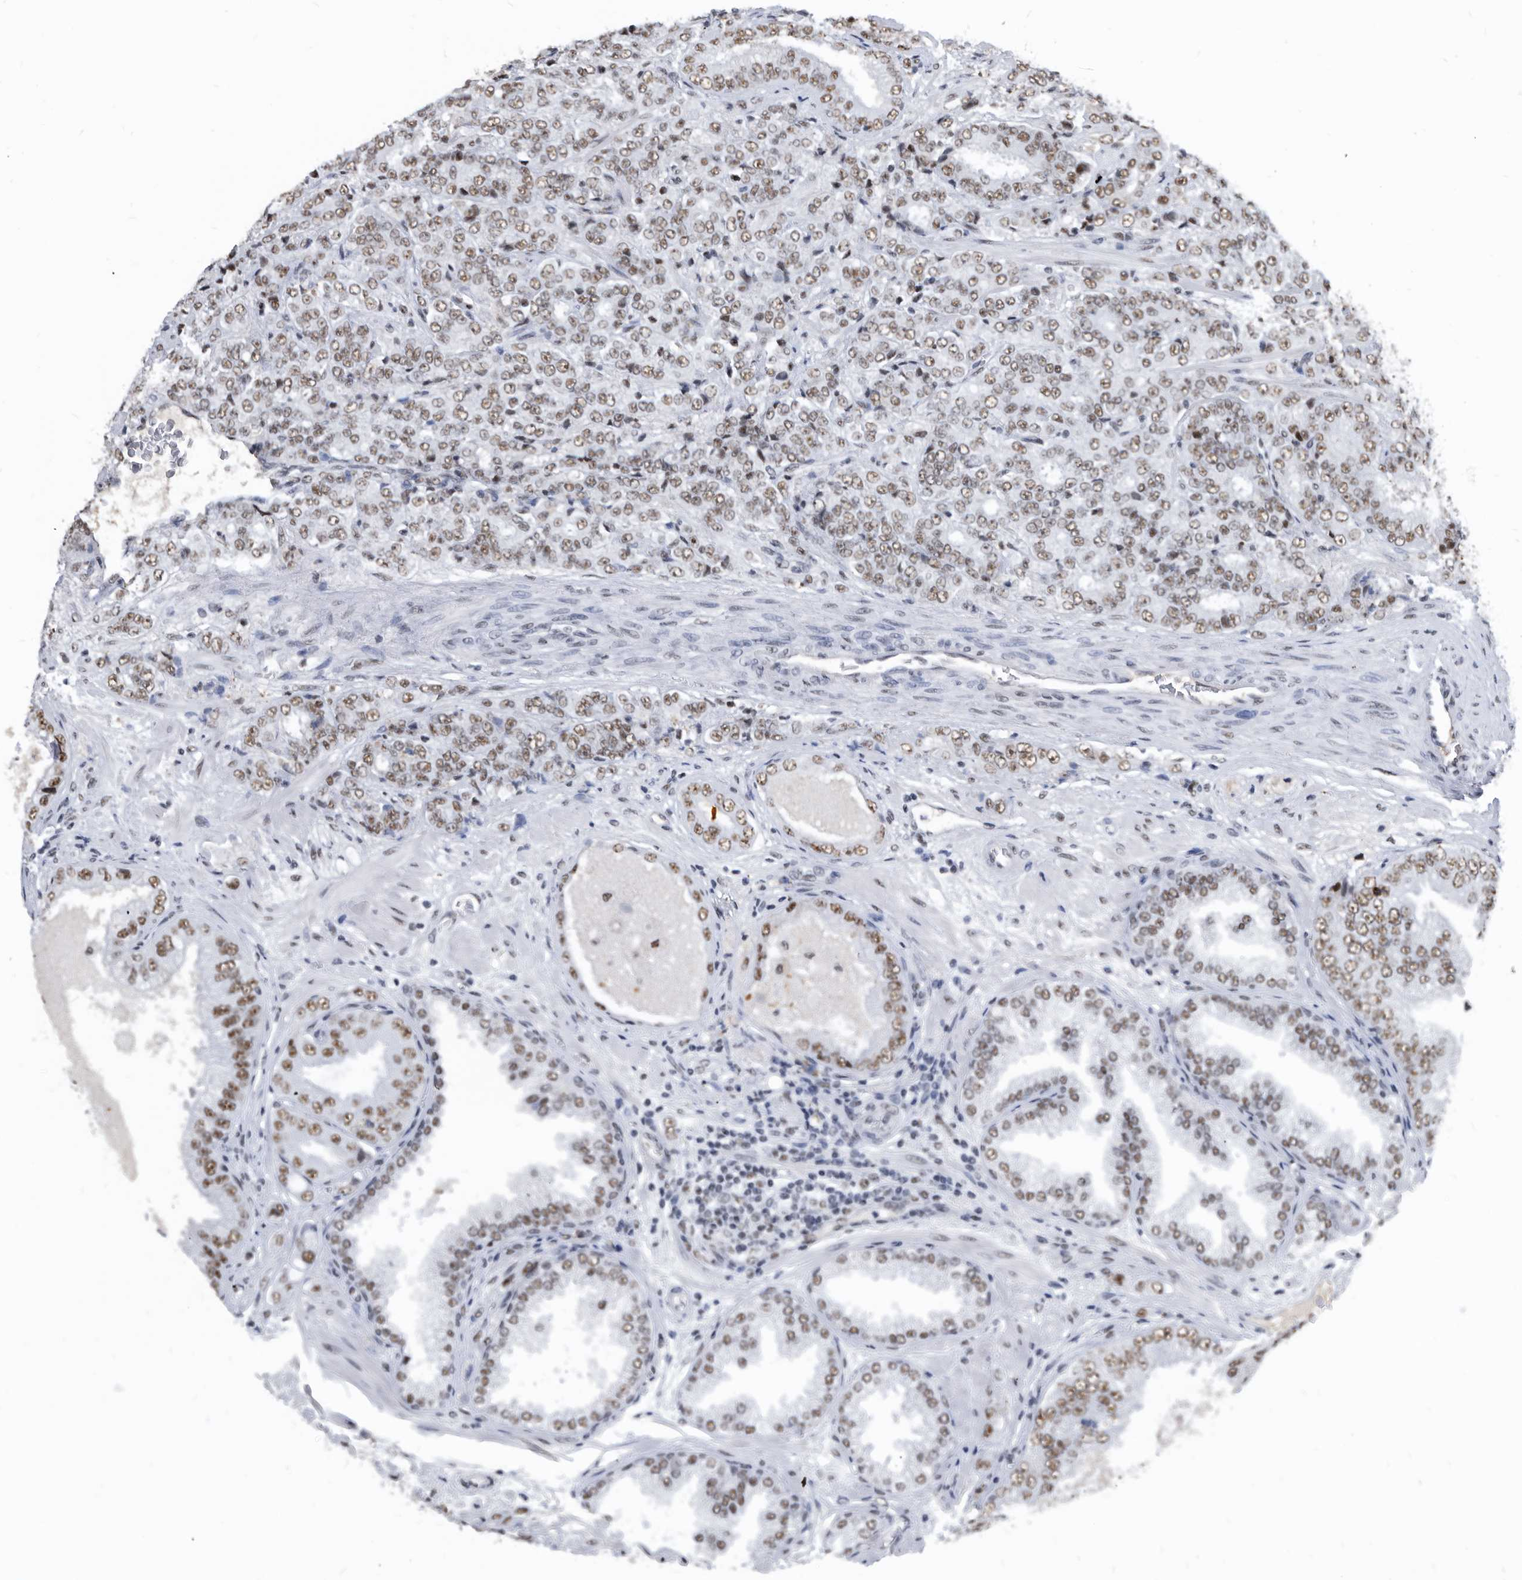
{"staining": {"intensity": "moderate", "quantity": ">75%", "location": "nuclear"}, "tissue": "prostate cancer", "cell_type": "Tumor cells", "image_type": "cancer", "snomed": [{"axis": "morphology", "description": "Adenocarcinoma, High grade"}, {"axis": "topography", "description": "Prostate"}], "caption": "IHC (DAB (3,3'-diaminobenzidine)) staining of human prostate cancer reveals moderate nuclear protein staining in approximately >75% of tumor cells.", "gene": "SF3A1", "patient": {"sex": "male", "age": 58}}